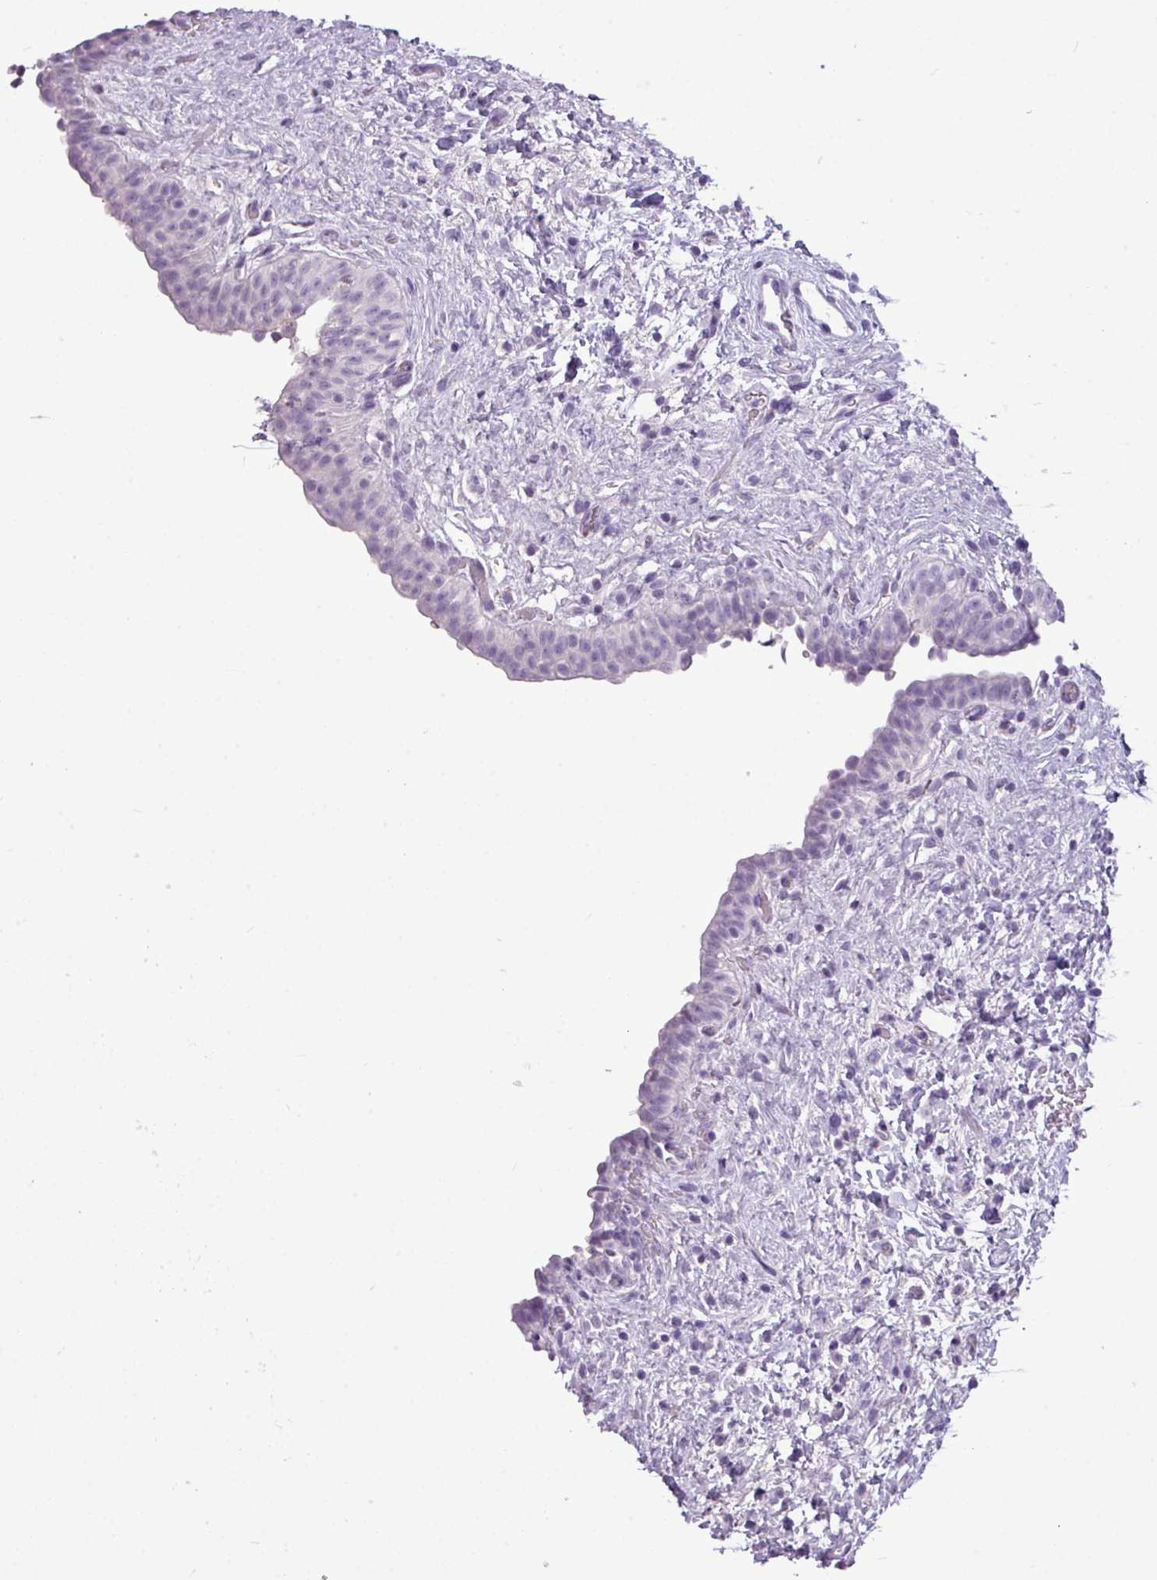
{"staining": {"intensity": "negative", "quantity": "none", "location": "none"}, "tissue": "urinary bladder", "cell_type": "Urothelial cells", "image_type": "normal", "snomed": [{"axis": "morphology", "description": "Normal tissue, NOS"}, {"axis": "topography", "description": "Urinary bladder"}], "caption": "IHC photomicrograph of unremarkable urinary bladder stained for a protein (brown), which reveals no positivity in urothelial cells. (Stains: DAB IHC with hematoxylin counter stain, Microscopy: brightfield microscopy at high magnification).", "gene": "TMEM91", "patient": {"sex": "male", "age": 69}}